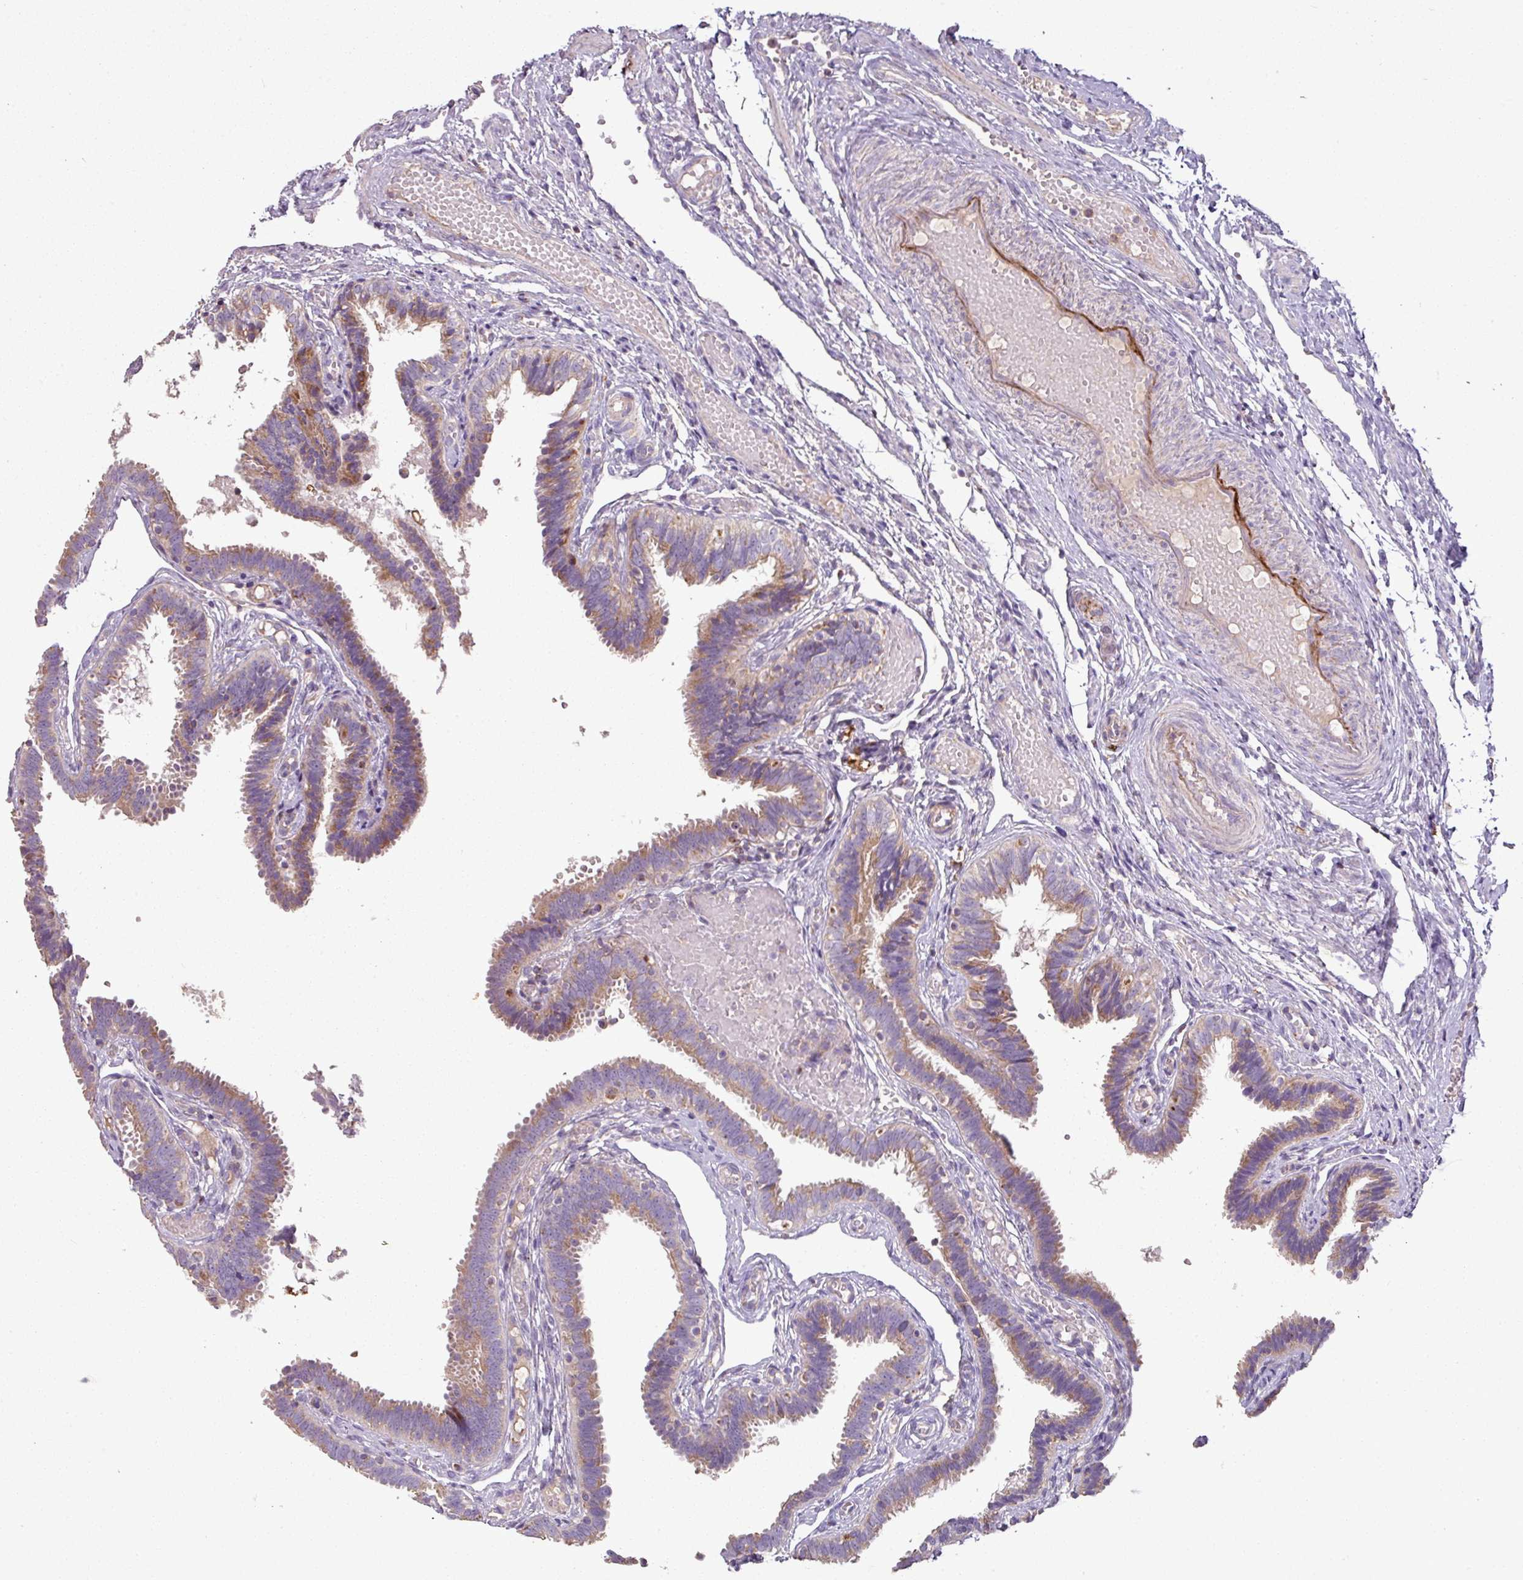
{"staining": {"intensity": "moderate", "quantity": ">75%", "location": "cytoplasmic/membranous"}, "tissue": "fallopian tube", "cell_type": "Glandular cells", "image_type": "normal", "snomed": [{"axis": "morphology", "description": "Normal tissue, NOS"}, {"axis": "topography", "description": "Fallopian tube"}], "caption": "This image reveals immunohistochemistry staining of benign human fallopian tube, with medium moderate cytoplasmic/membranous staining in about >75% of glandular cells.", "gene": "ENSG00000260170", "patient": {"sex": "female", "age": 37}}